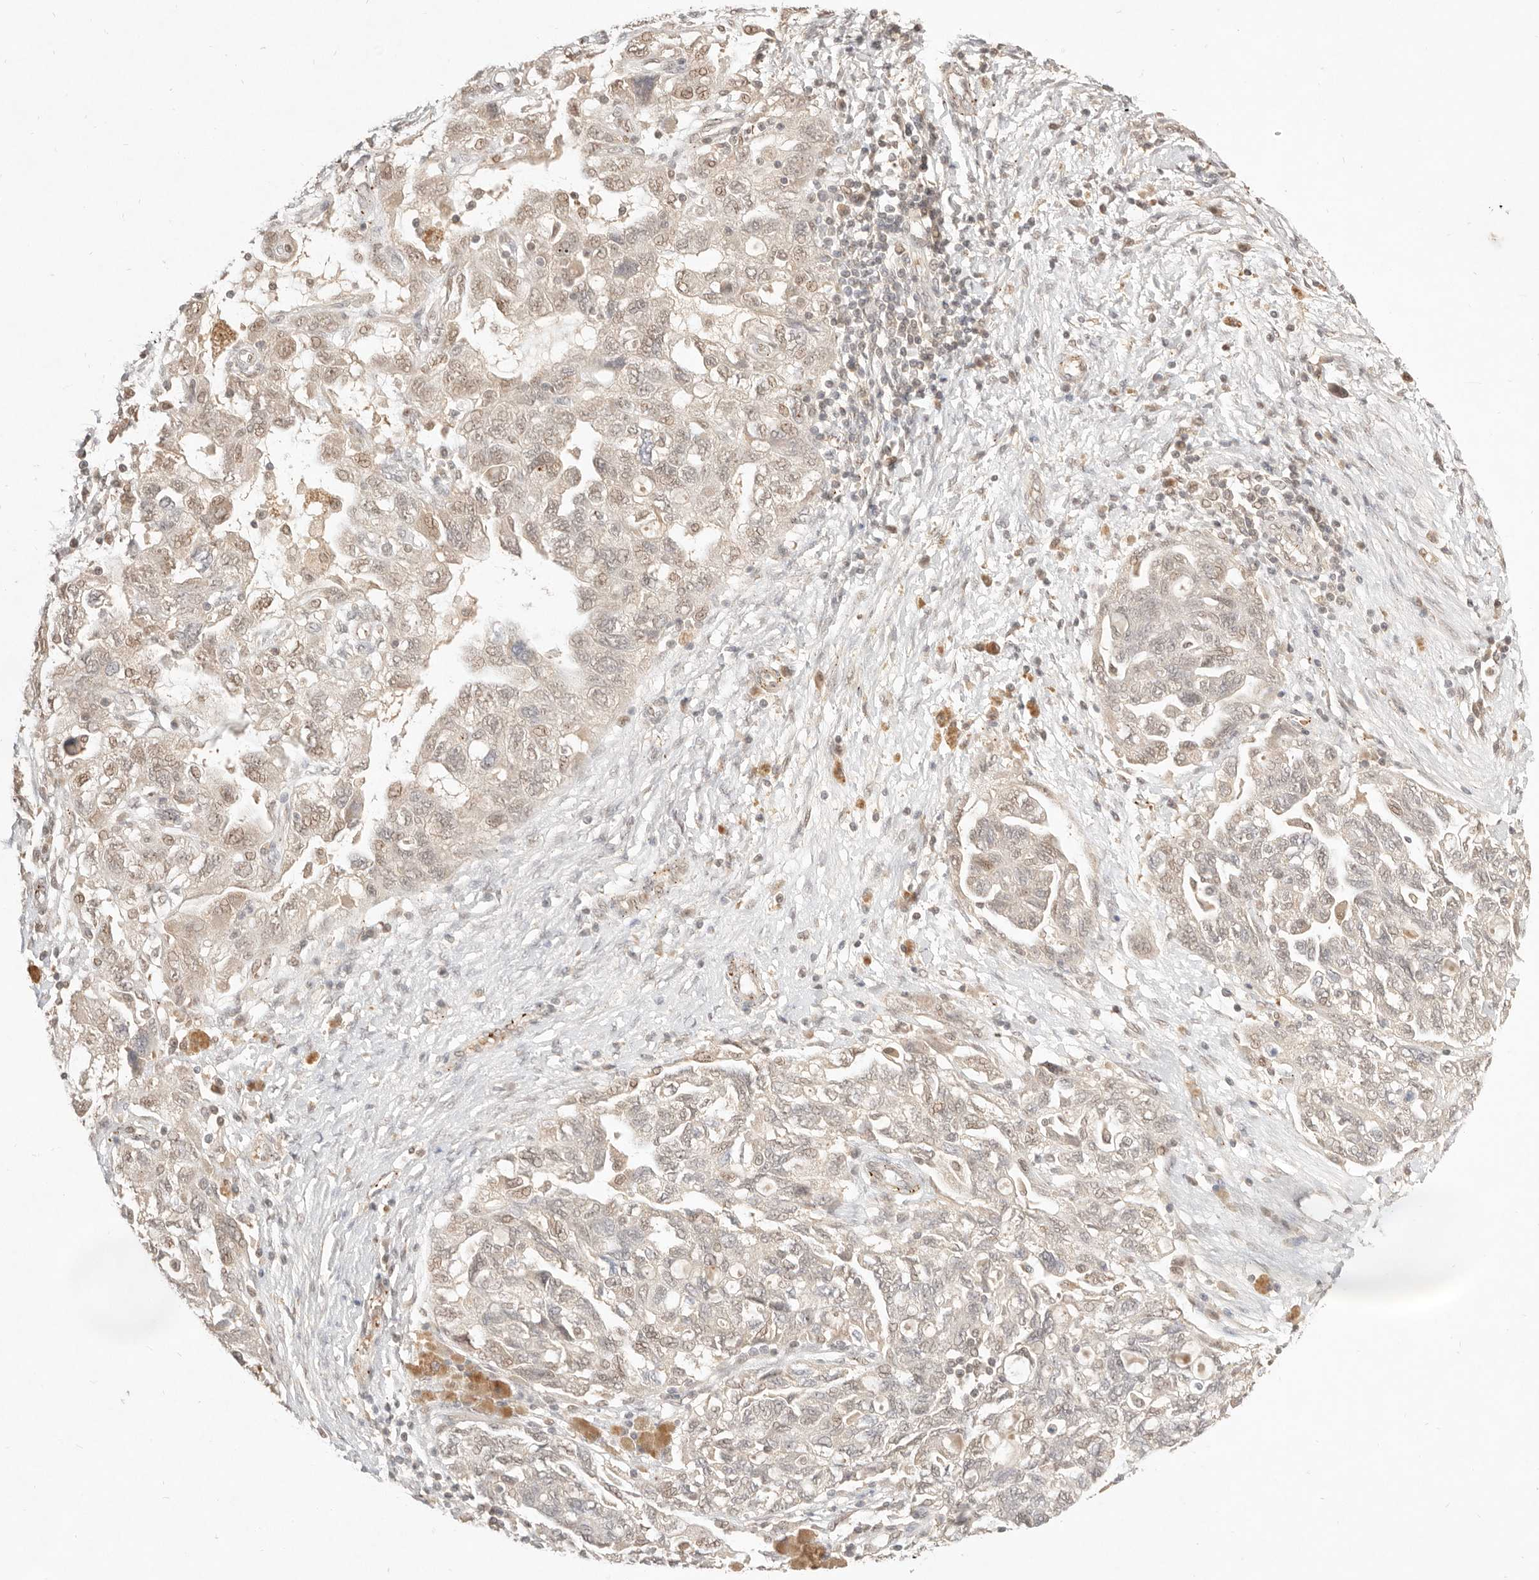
{"staining": {"intensity": "moderate", "quantity": ">75%", "location": "nuclear"}, "tissue": "ovarian cancer", "cell_type": "Tumor cells", "image_type": "cancer", "snomed": [{"axis": "morphology", "description": "Carcinoma, NOS"}, {"axis": "morphology", "description": "Cystadenocarcinoma, serous, NOS"}, {"axis": "topography", "description": "Ovary"}], "caption": "Immunohistochemical staining of ovarian cancer (carcinoma) exhibits medium levels of moderate nuclear protein positivity in about >75% of tumor cells.", "gene": "MEP1A", "patient": {"sex": "female", "age": 69}}